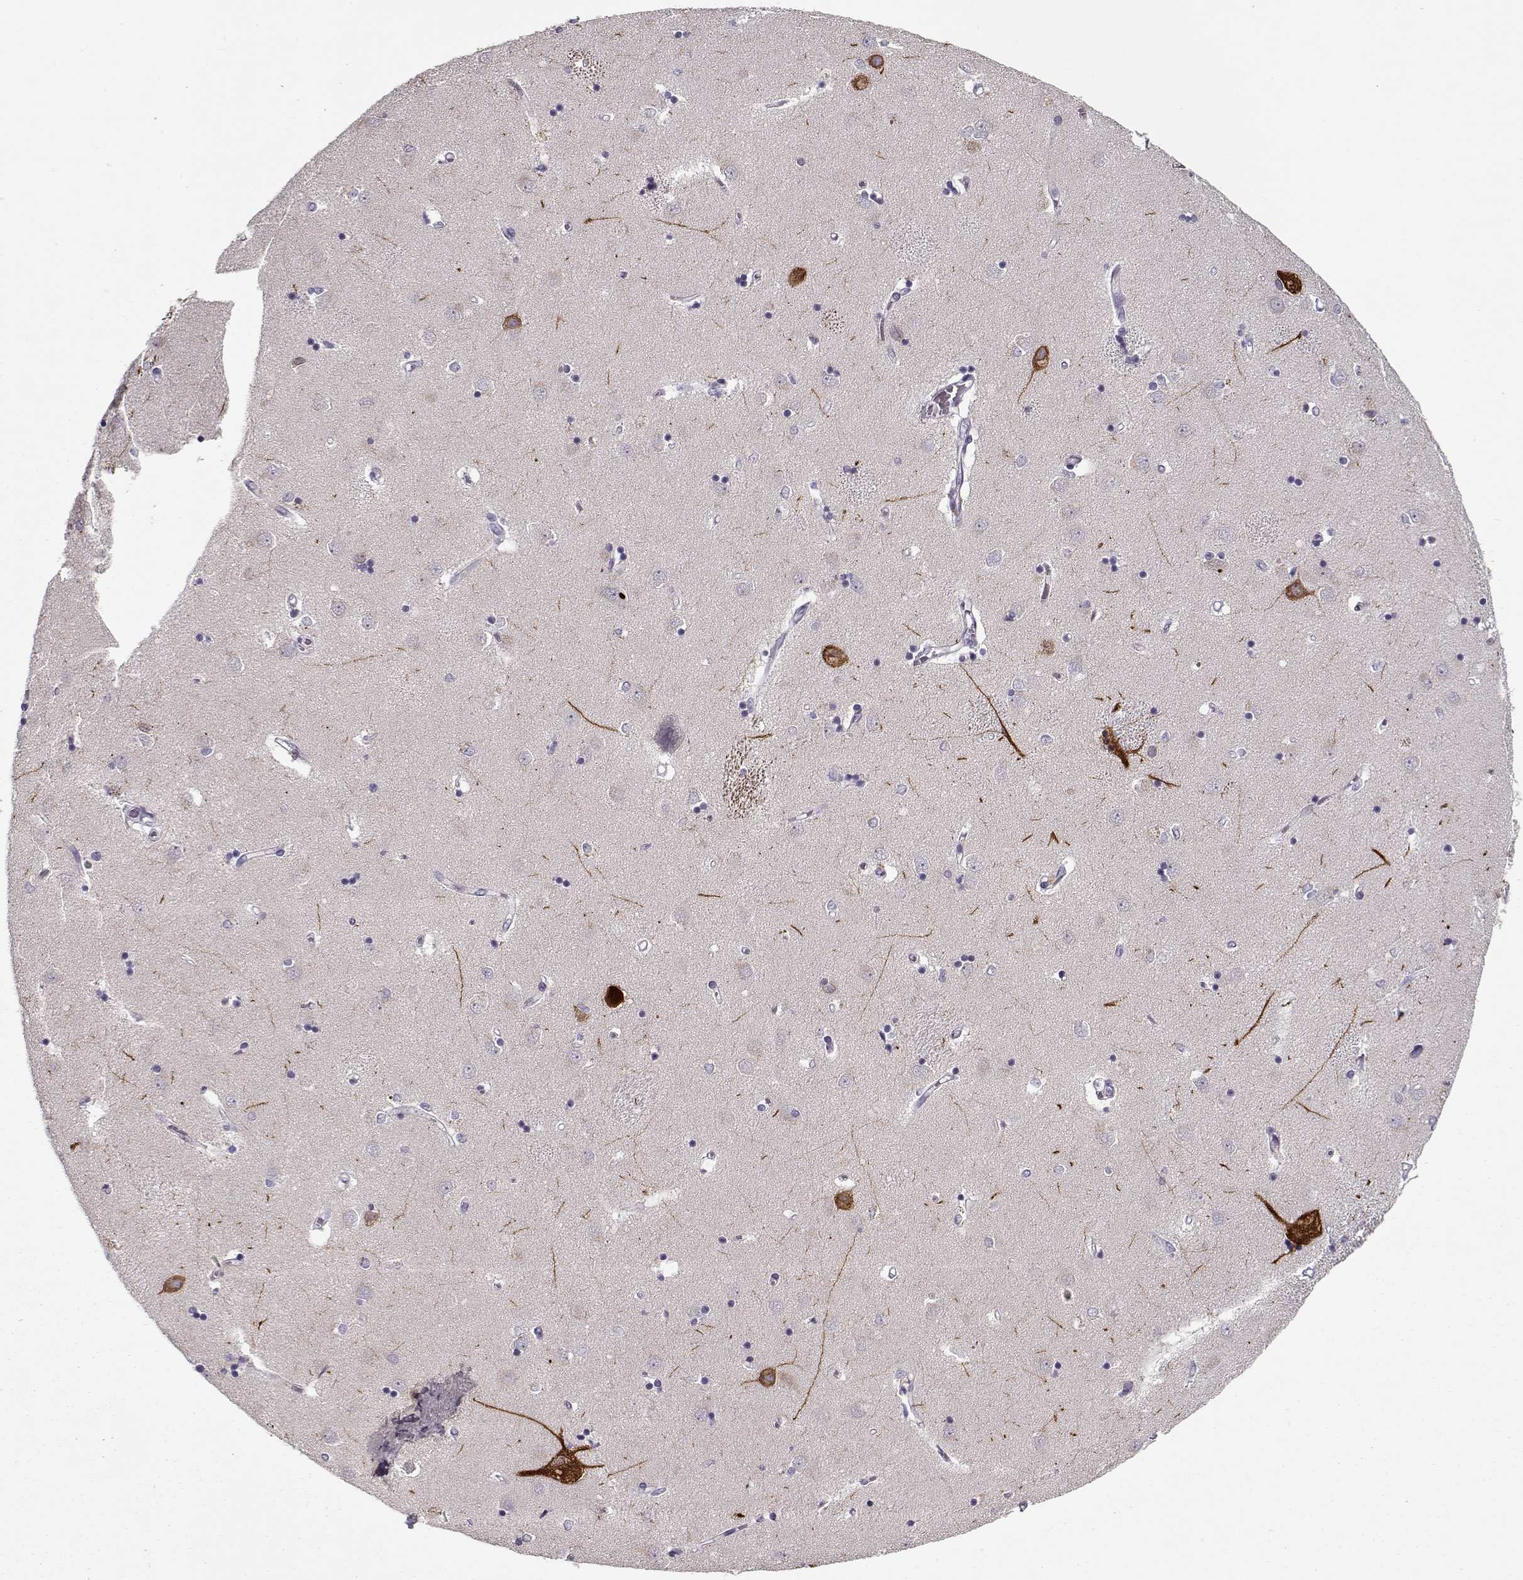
{"staining": {"intensity": "negative", "quantity": "none", "location": "none"}, "tissue": "caudate", "cell_type": "Glial cells", "image_type": "normal", "snomed": [{"axis": "morphology", "description": "Normal tissue, NOS"}, {"axis": "topography", "description": "Lateral ventricle wall"}], "caption": "IHC histopathology image of unremarkable human caudate stained for a protein (brown), which displays no staining in glial cells.", "gene": "CCDC136", "patient": {"sex": "male", "age": 54}}